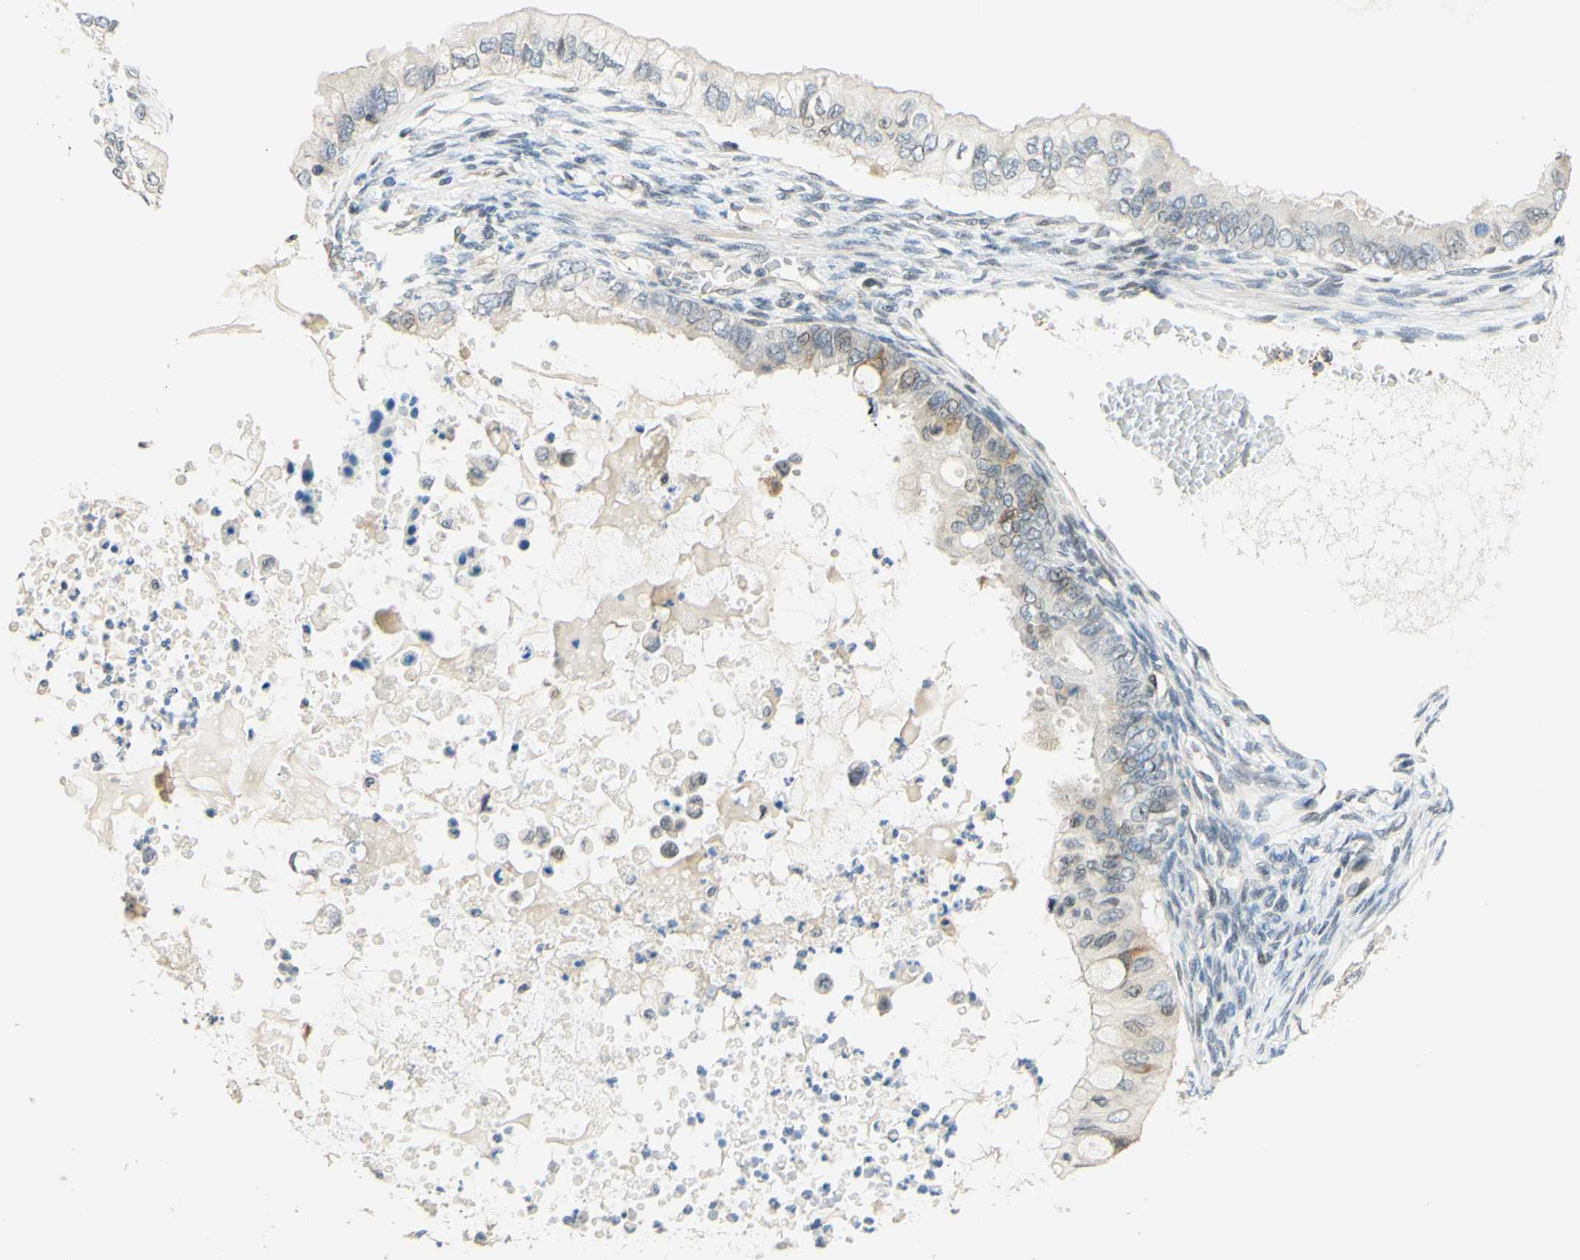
{"staining": {"intensity": "negative", "quantity": "none", "location": "none"}, "tissue": "ovarian cancer", "cell_type": "Tumor cells", "image_type": "cancer", "snomed": [{"axis": "morphology", "description": "Cystadenocarcinoma, mucinous, NOS"}, {"axis": "topography", "description": "Ovary"}], "caption": "The histopathology image shows no staining of tumor cells in ovarian mucinous cystadenocarcinoma. Brightfield microscopy of immunohistochemistry (IHC) stained with DAB (brown) and hematoxylin (blue), captured at high magnification.", "gene": "C2CD2L", "patient": {"sex": "female", "age": 80}}